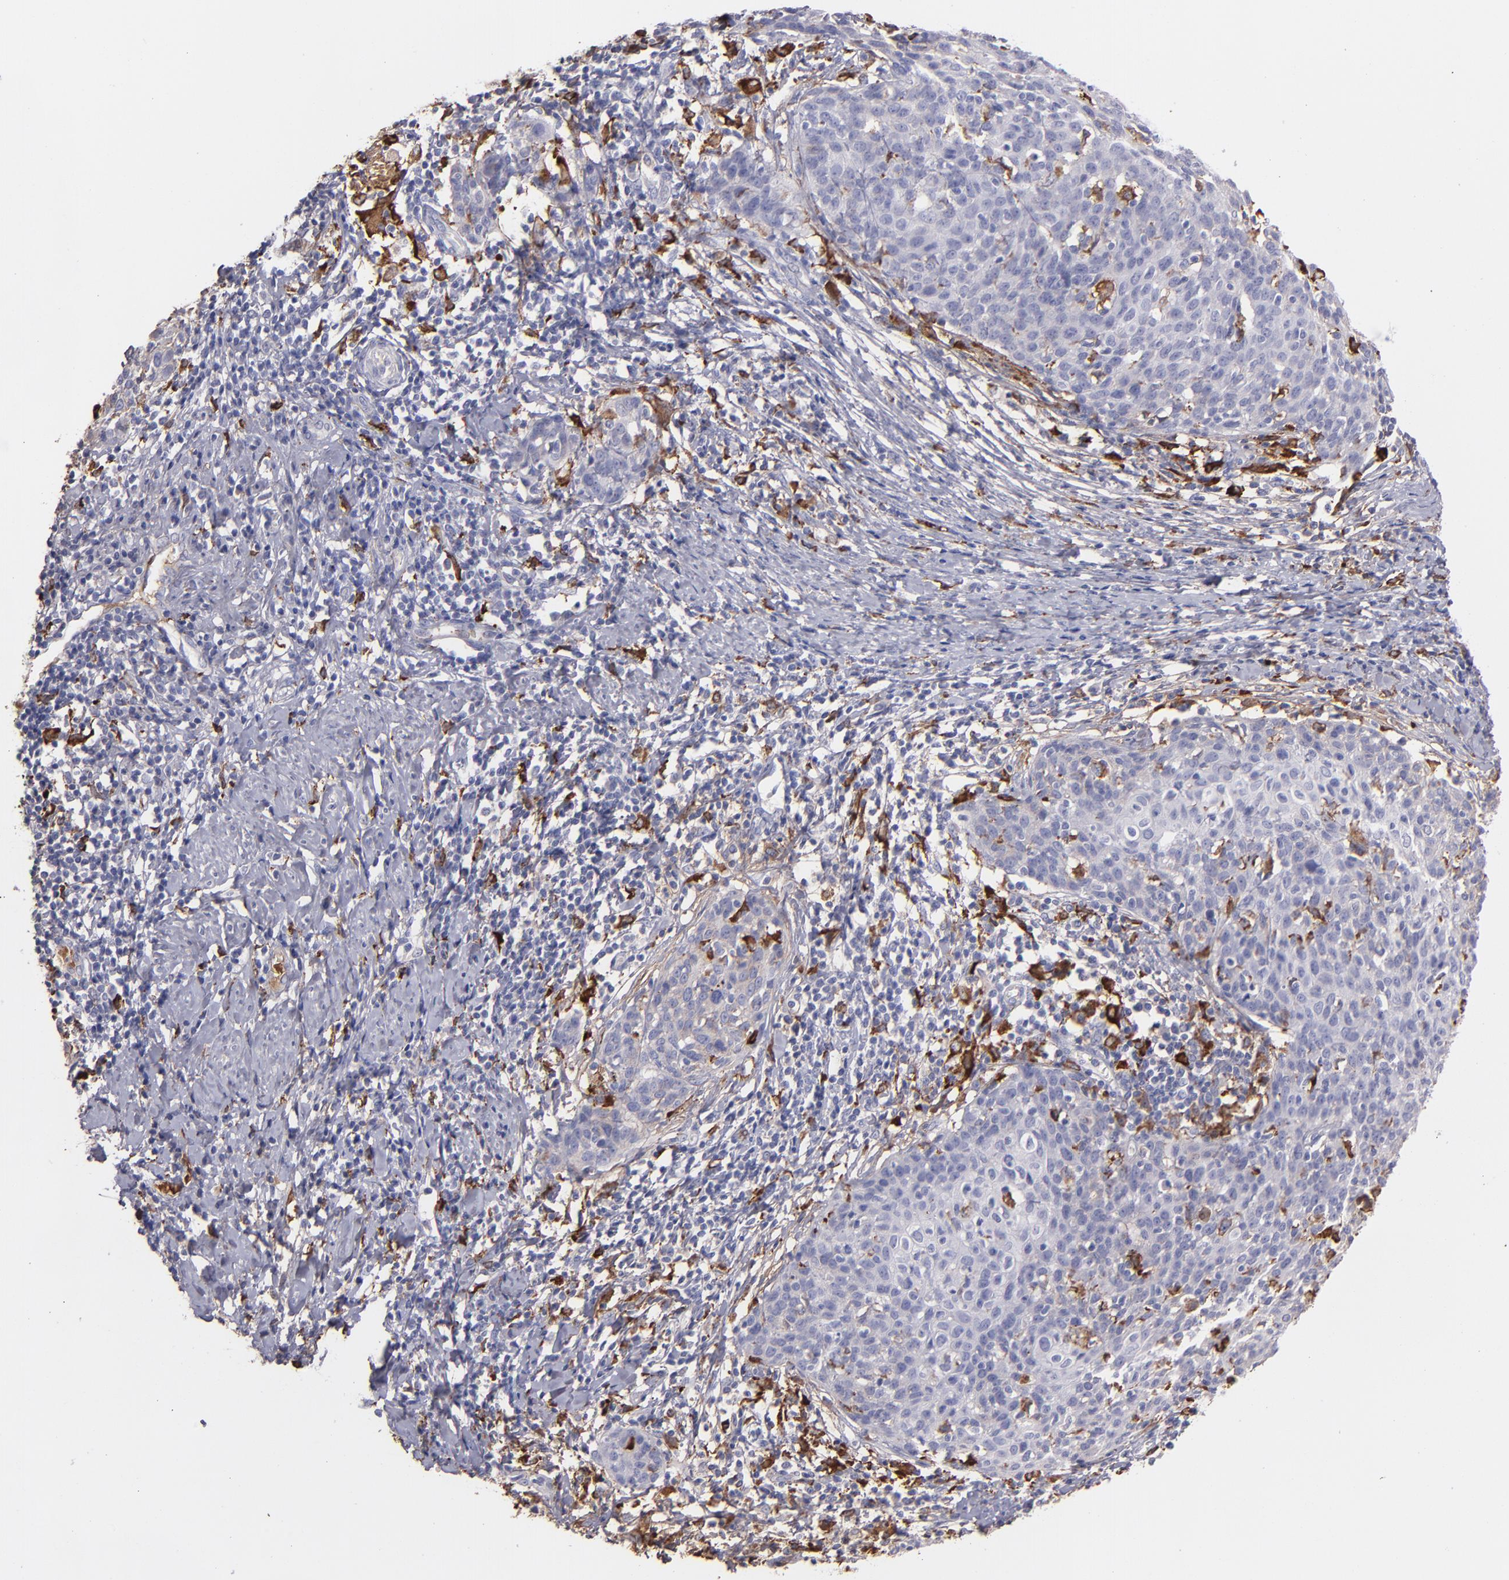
{"staining": {"intensity": "weak", "quantity": "<25%", "location": "cytoplasmic/membranous"}, "tissue": "cervical cancer", "cell_type": "Tumor cells", "image_type": "cancer", "snomed": [{"axis": "morphology", "description": "Squamous cell carcinoma, NOS"}, {"axis": "topography", "description": "Cervix"}], "caption": "Tumor cells are negative for protein expression in human cervical squamous cell carcinoma.", "gene": "C1QA", "patient": {"sex": "female", "age": 38}}